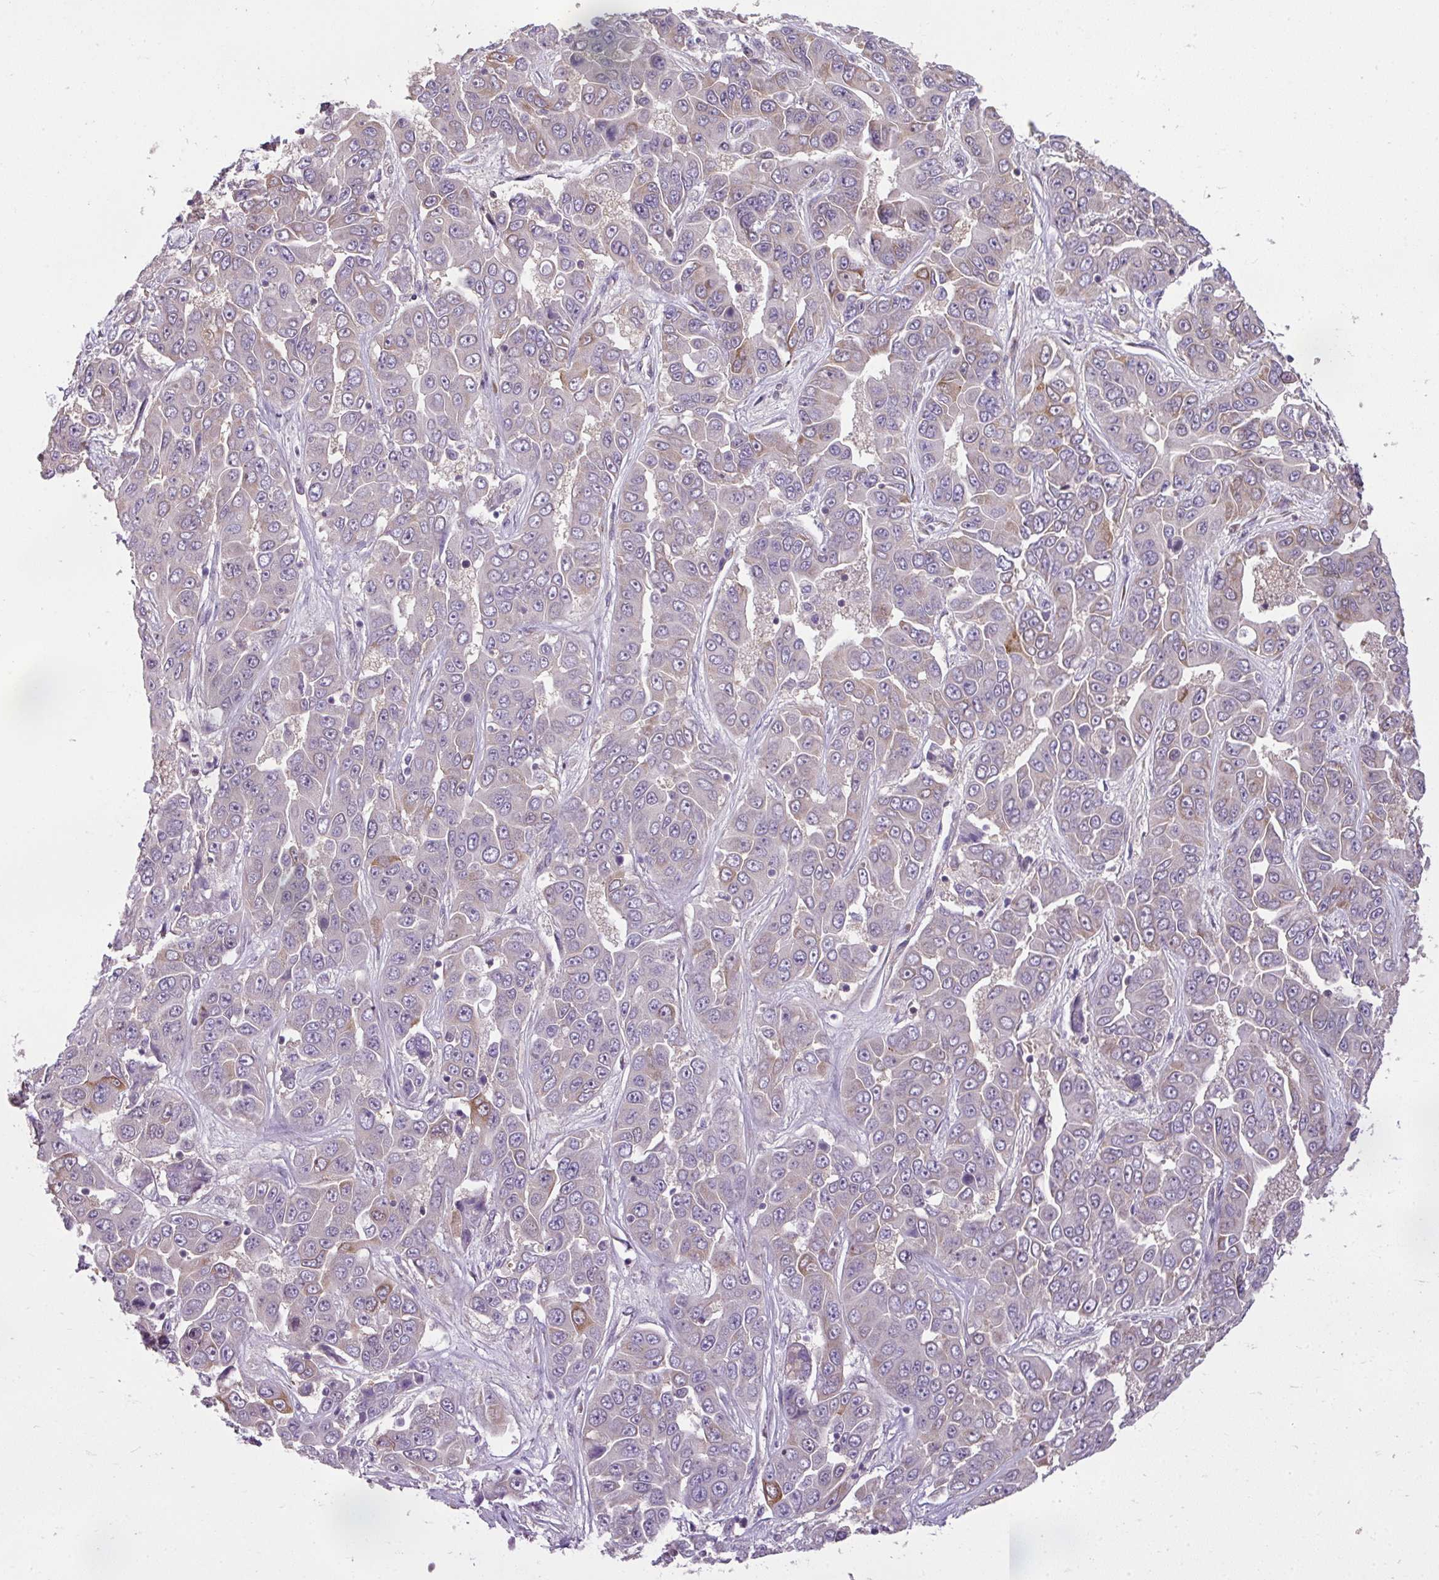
{"staining": {"intensity": "moderate", "quantity": "<25%", "location": "cytoplasmic/membranous"}, "tissue": "liver cancer", "cell_type": "Tumor cells", "image_type": "cancer", "snomed": [{"axis": "morphology", "description": "Cholangiocarcinoma"}, {"axis": "topography", "description": "Liver"}], "caption": "DAB (3,3'-diaminobenzidine) immunohistochemical staining of human liver cancer (cholangiocarcinoma) reveals moderate cytoplasmic/membranous protein staining in about <25% of tumor cells. The protein of interest is shown in brown color, while the nuclei are stained blue.", "gene": "C19orf33", "patient": {"sex": "female", "age": 52}}